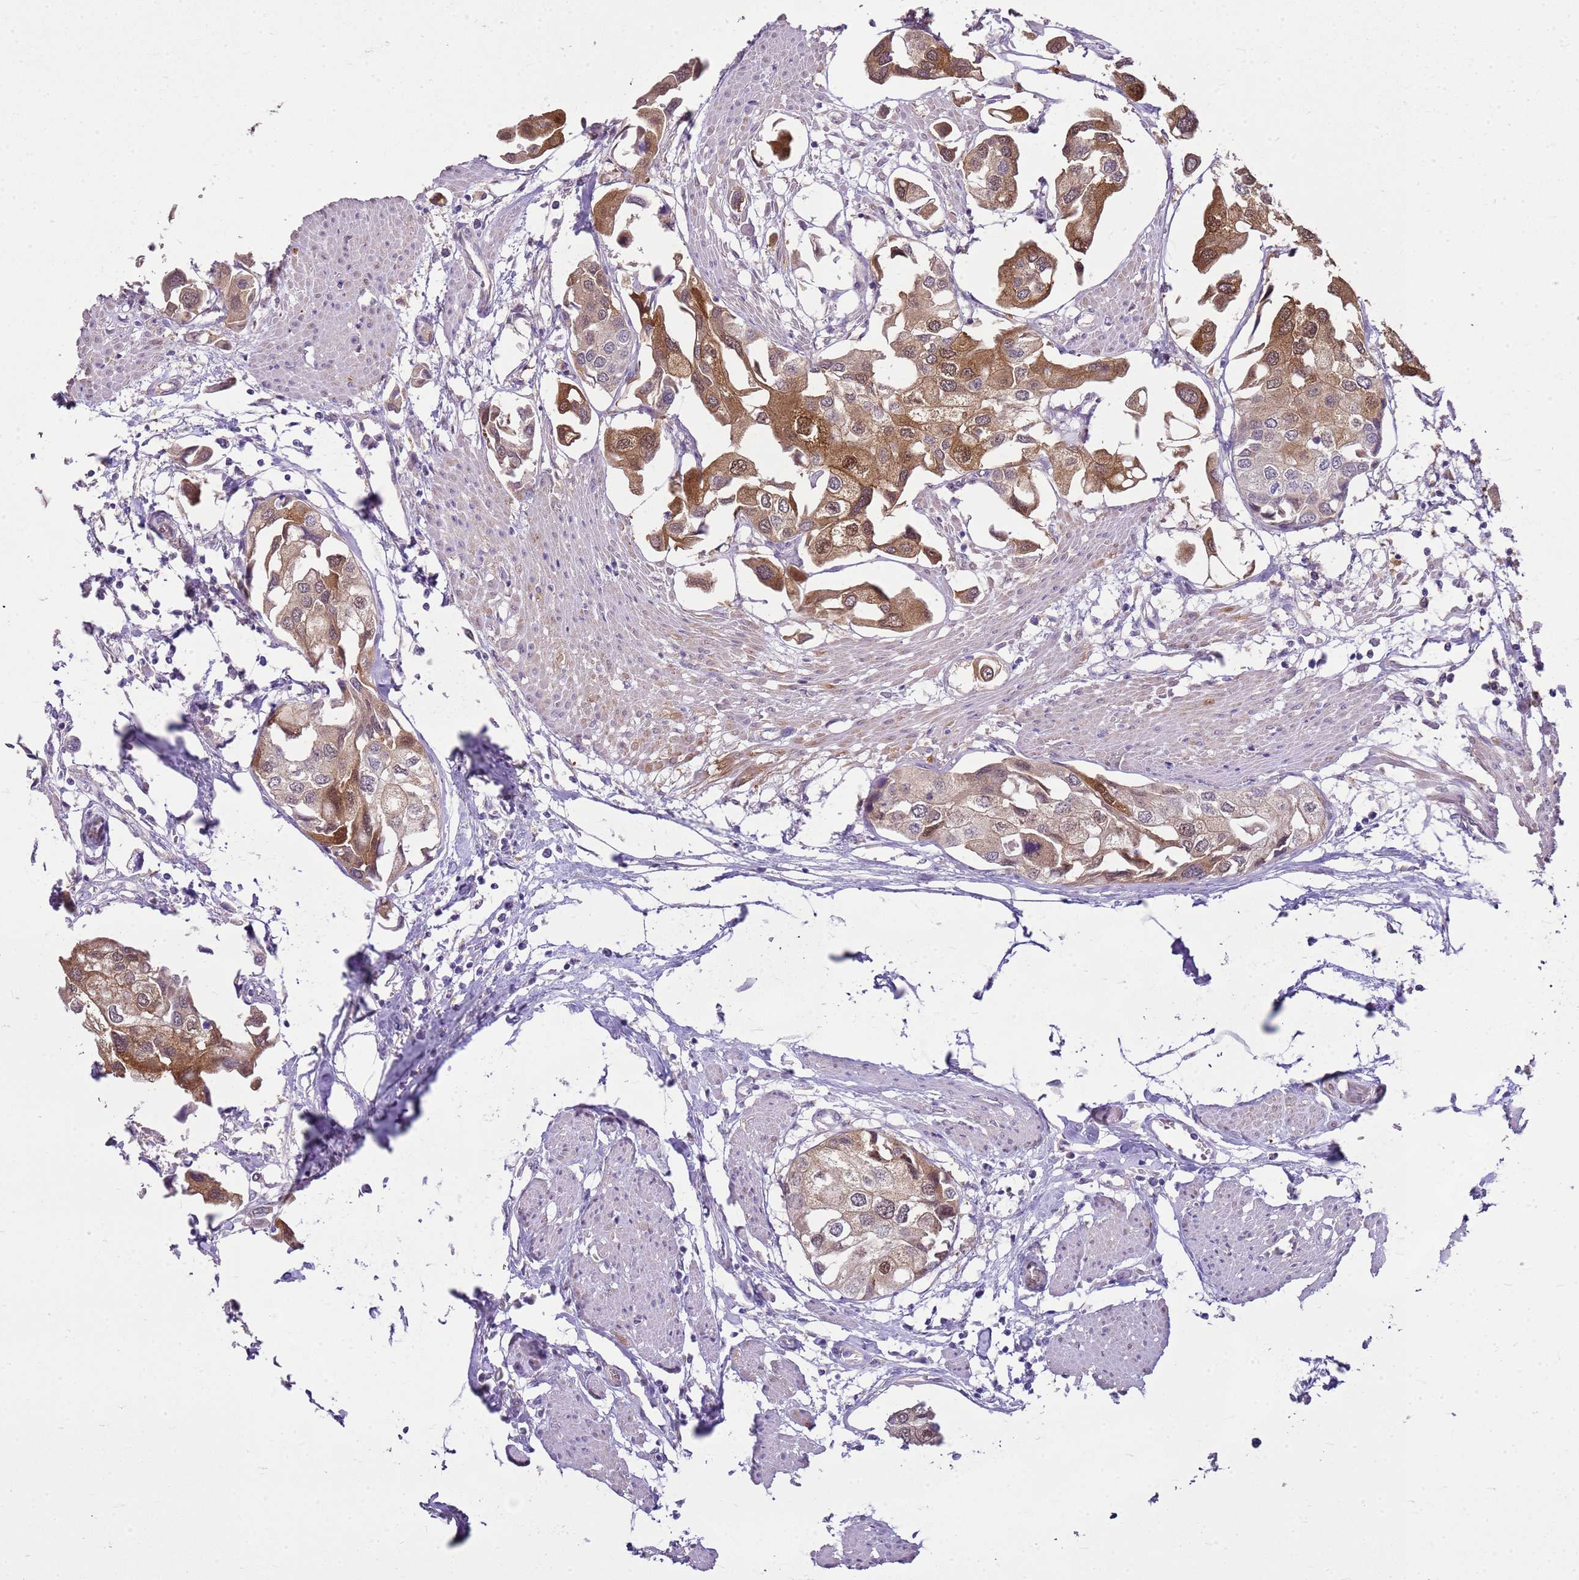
{"staining": {"intensity": "moderate", "quantity": ">75%", "location": "cytoplasmic/membranous"}, "tissue": "urothelial cancer", "cell_type": "Tumor cells", "image_type": "cancer", "snomed": [{"axis": "morphology", "description": "Urothelial carcinoma, High grade"}, {"axis": "topography", "description": "Urinary bladder"}], "caption": "Moderate cytoplasmic/membranous expression is seen in approximately >75% of tumor cells in urothelial cancer.", "gene": "HSPB1", "patient": {"sex": "male", "age": 64}}